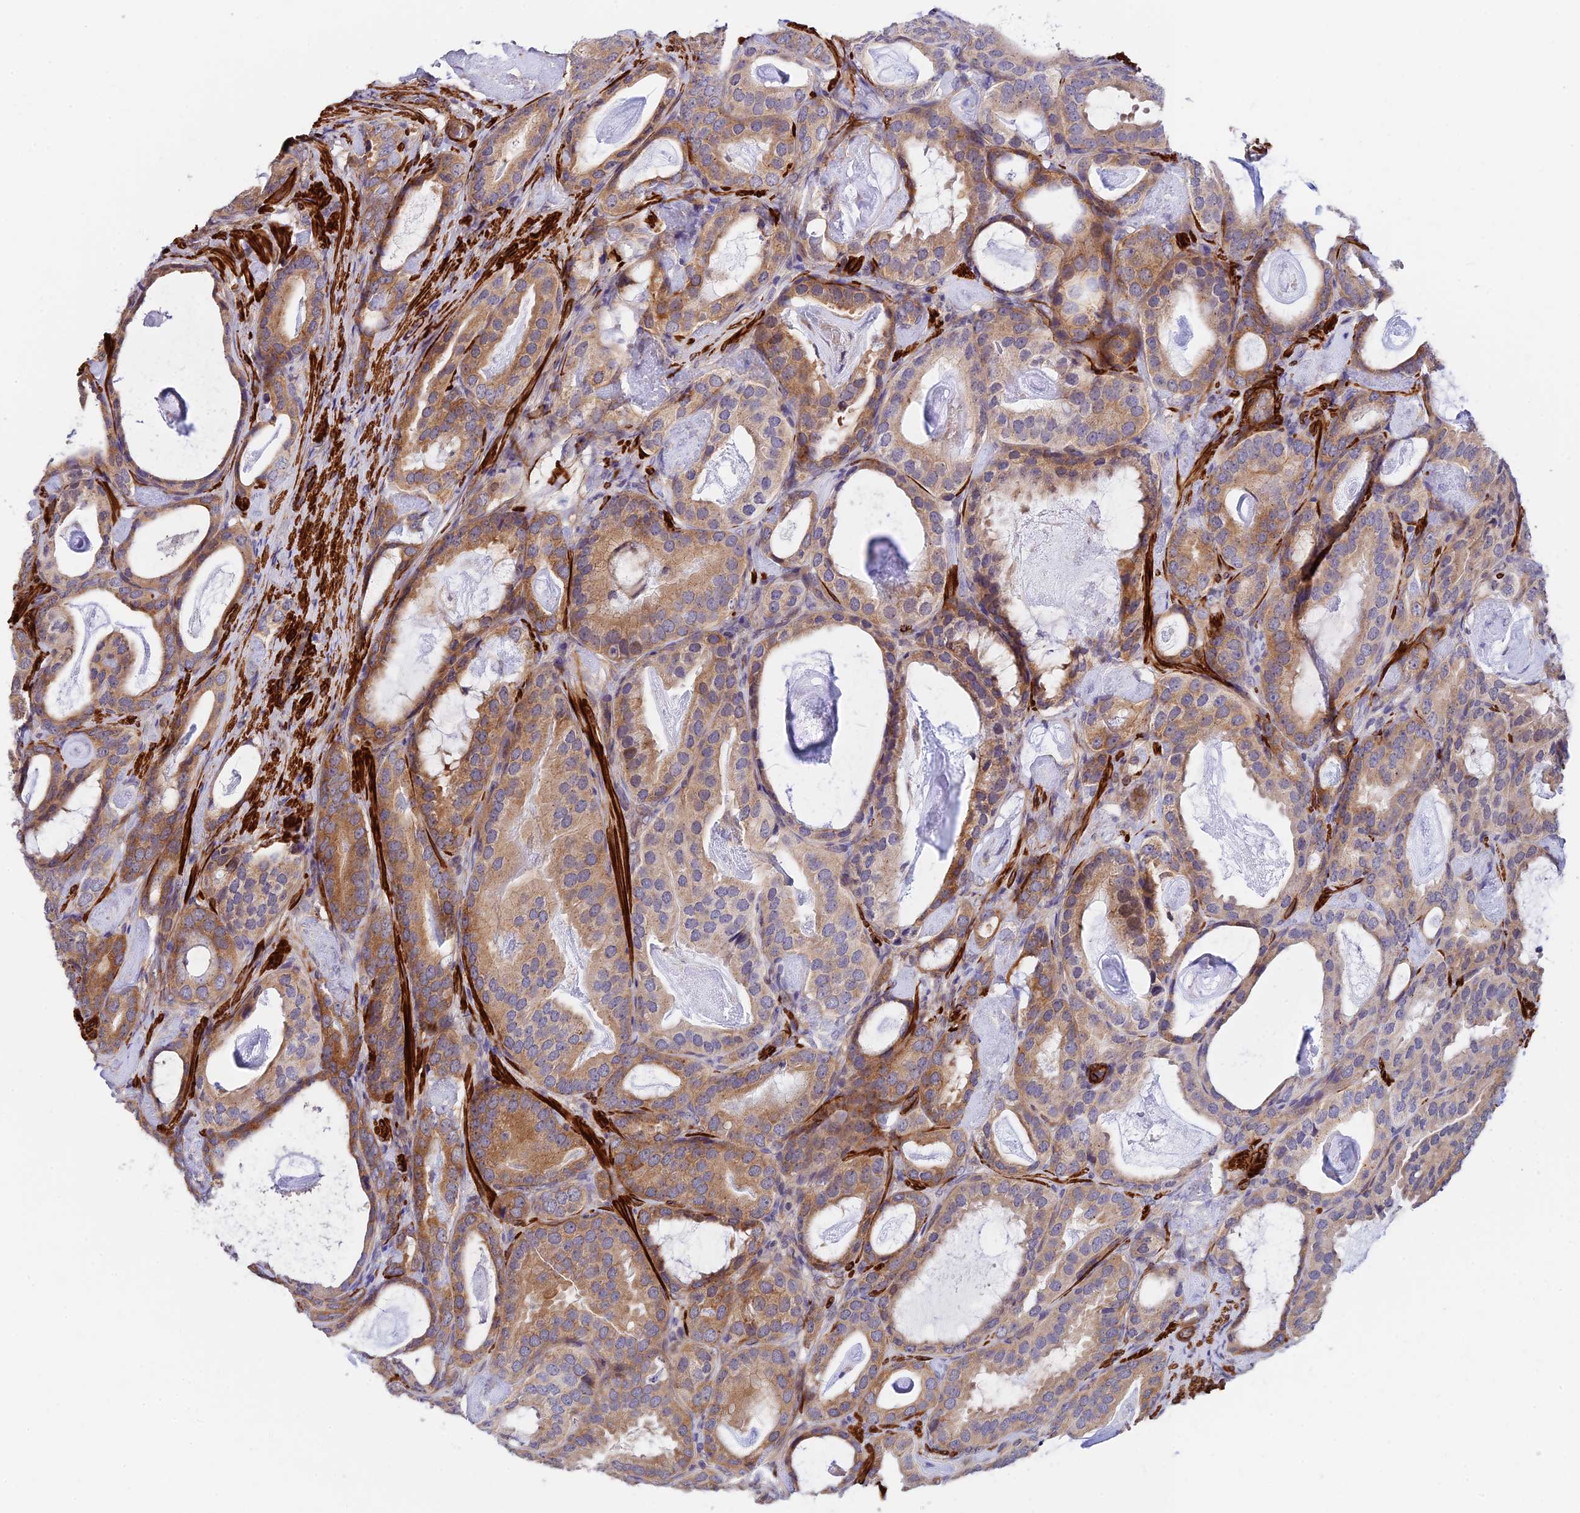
{"staining": {"intensity": "moderate", "quantity": ">75%", "location": "cytoplasmic/membranous"}, "tissue": "prostate cancer", "cell_type": "Tumor cells", "image_type": "cancer", "snomed": [{"axis": "morphology", "description": "Adenocarcinoma, Low grade"}, {"axis": "topography", "description": "Prostate"}], "caption": "This histopathology image exhibits IHC staining of prostate low-grade adenocarcinoma, with medium moderate cytoplasmic/membranous expression in approximately >75% of tumor cells.", "gene": "ANKRD50", "patient": {"sex": "male", "age": 71}}